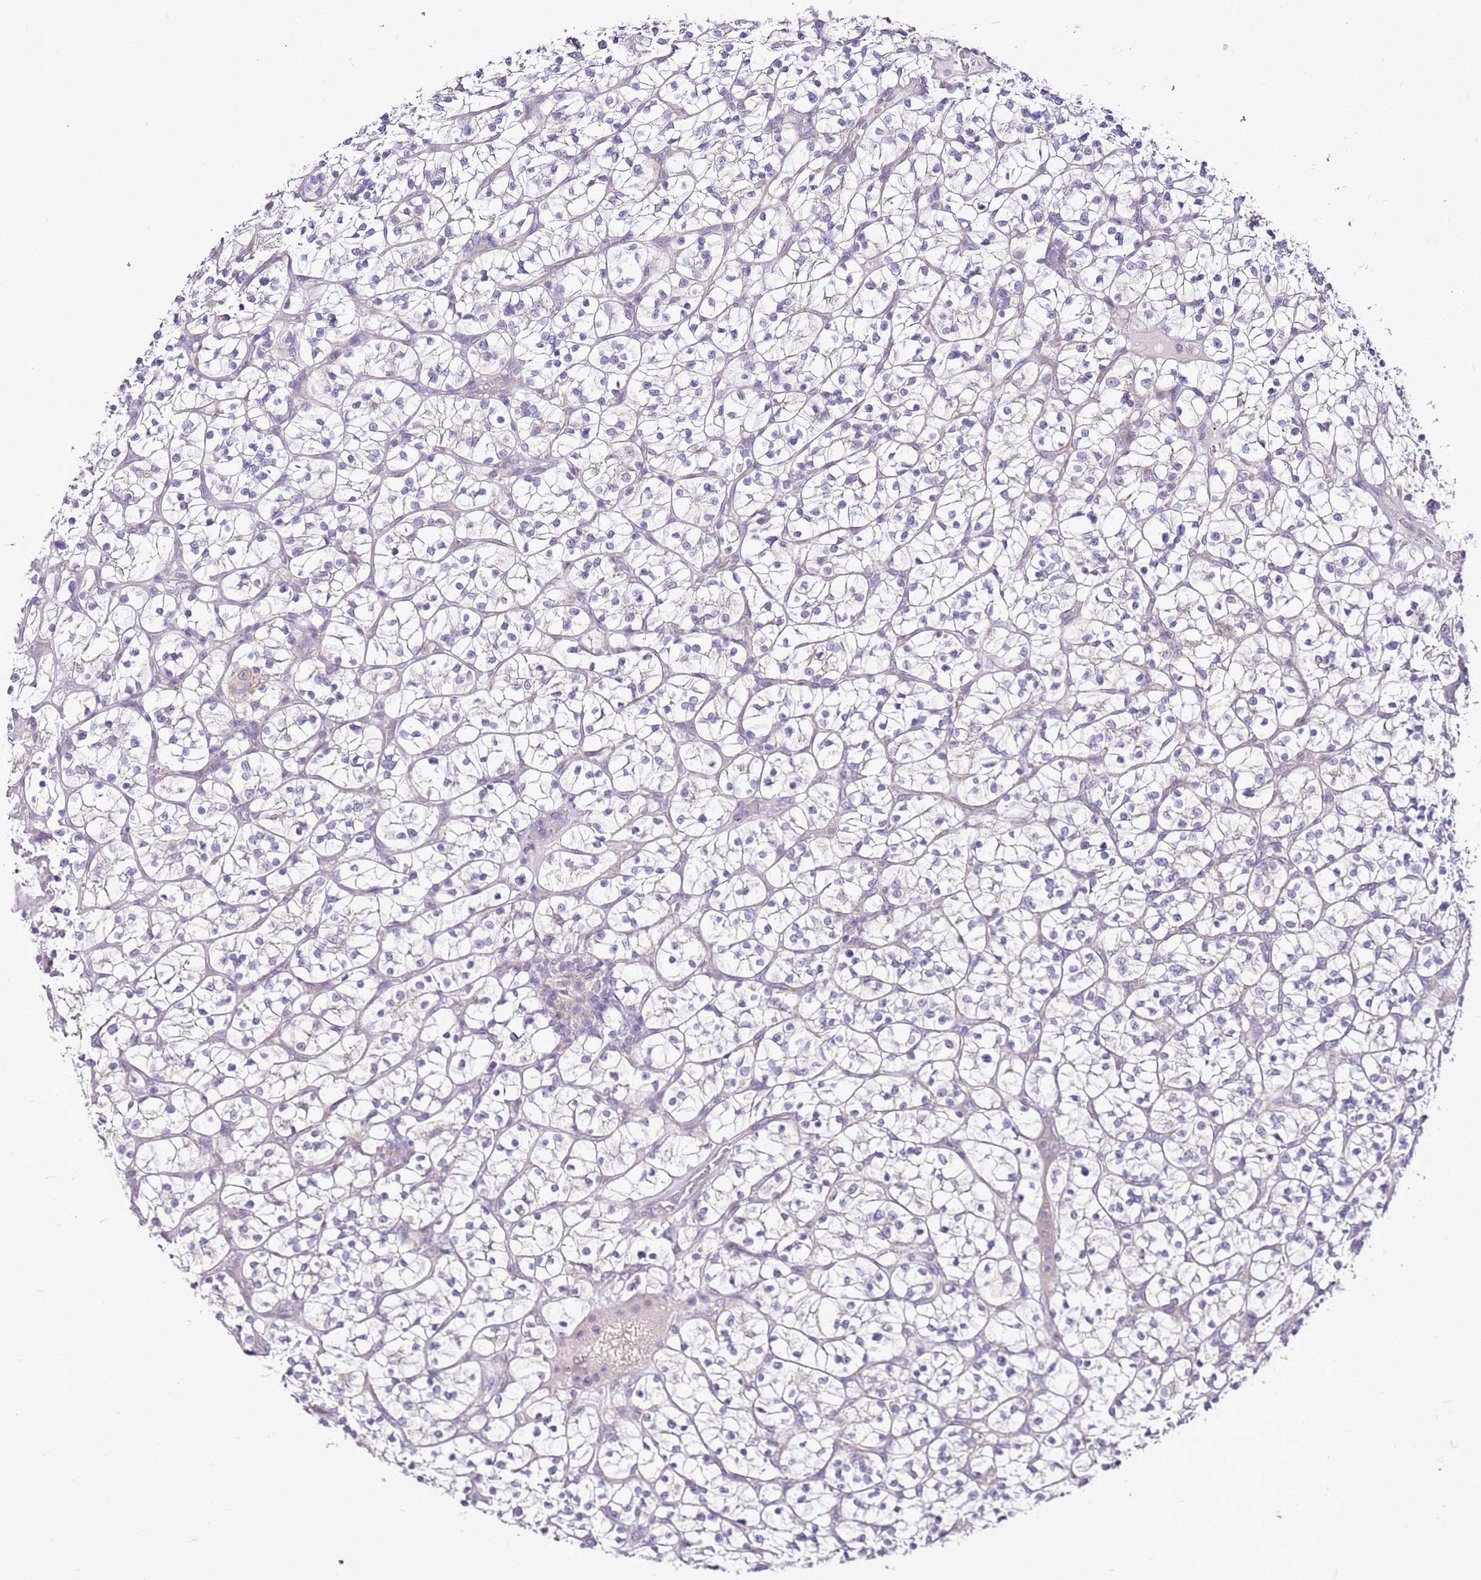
{"staining": {"intensity": "negative", "quantity": "none", "location": "none"}, "tissue": "renal cancer", "cell_type": "Tumor cells", "image_type": "cancer", "snomed": [{"axis": "morphology", "description": "Adenocarcinoma, NOS"}, {"axis": "topography", "description": "Kidney"}], "caption": "Immunohistochemistry (IHC) micrograph of neoplastic tissue: human adenocarcinoma (renal) stained with DAB demonstrates no significant protein expression in tumor cells. Nuclei are stained in blue.", "gene": "MRPL36", "patient": {"sex": "female", "age": 64}}